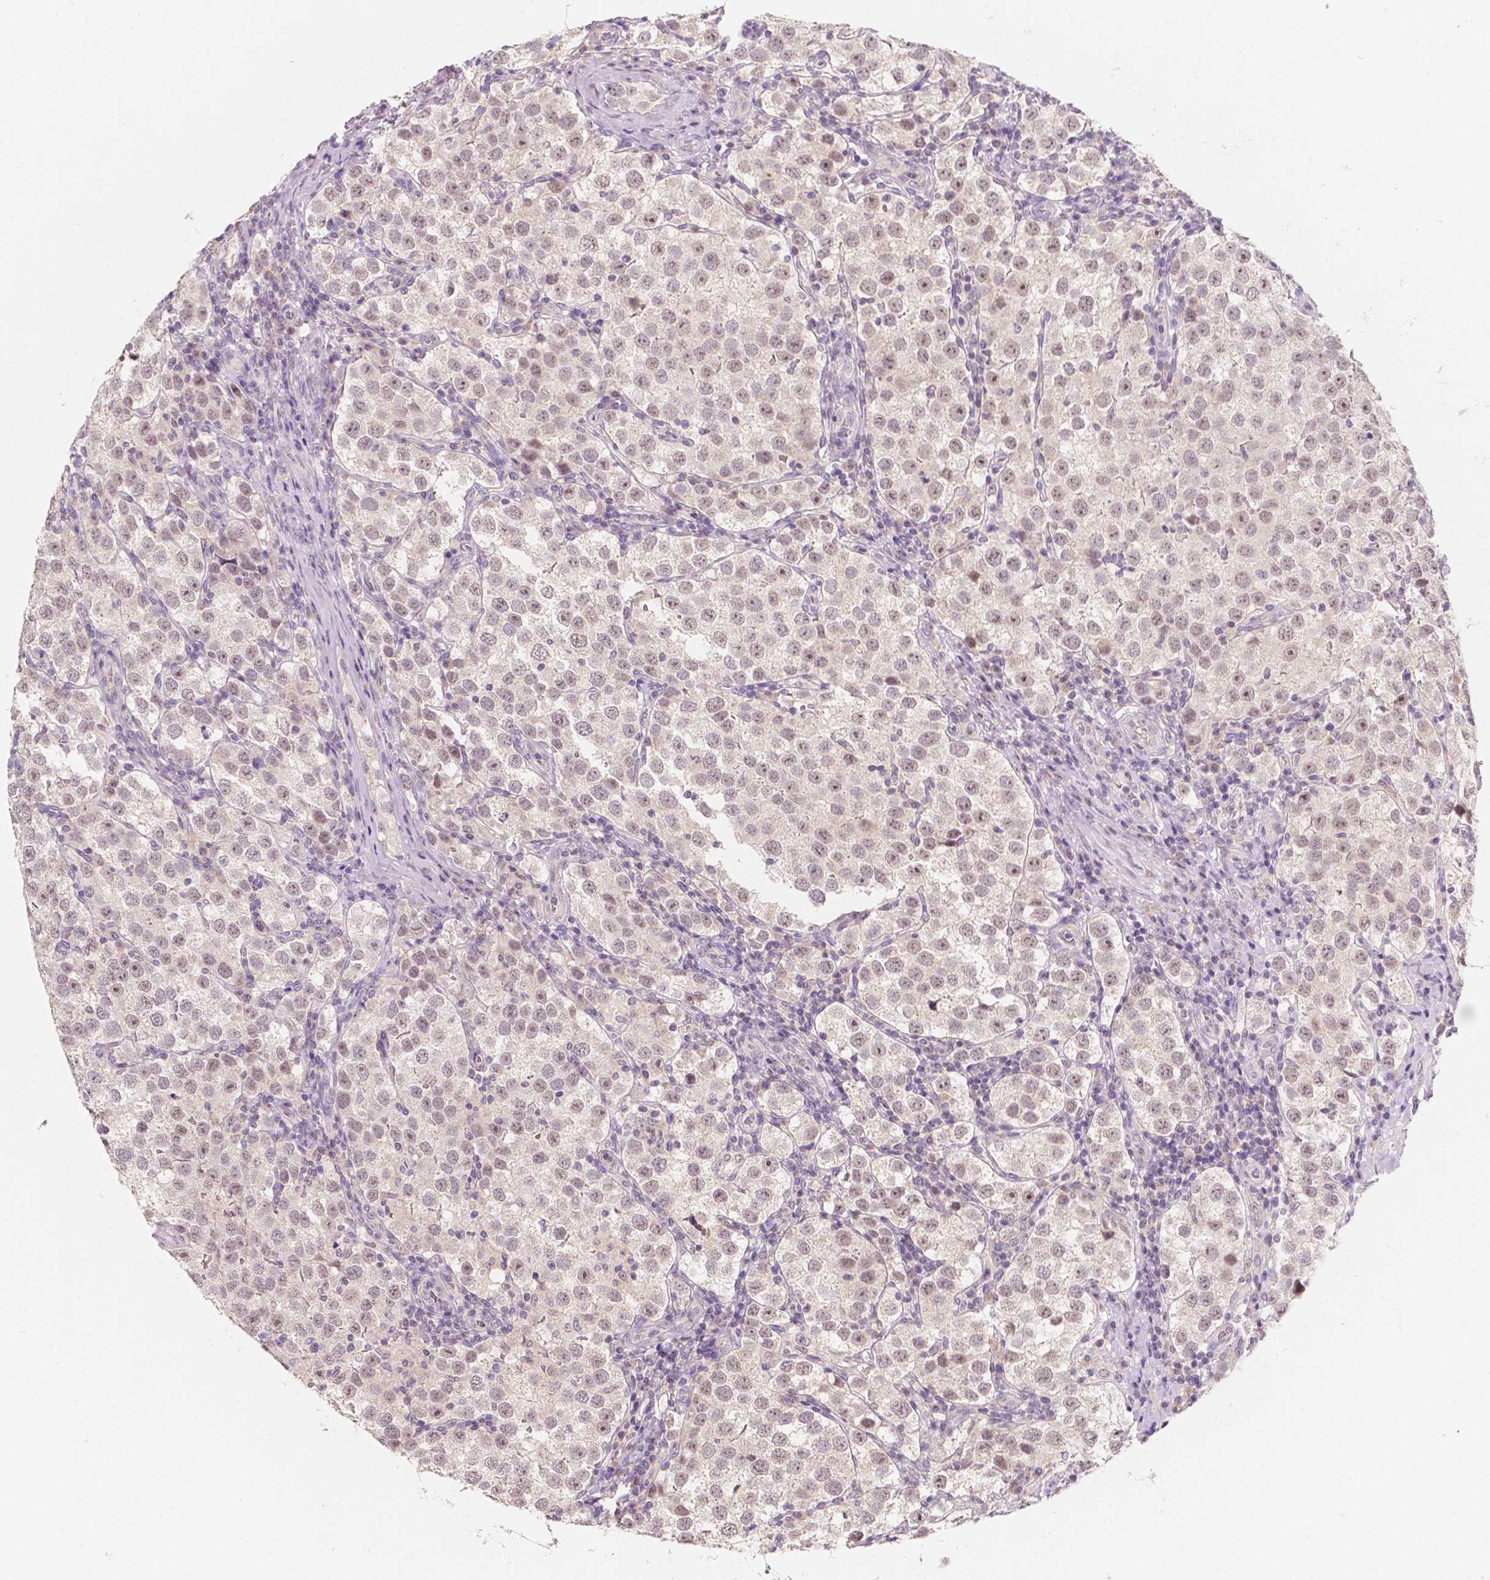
{"staining": {"intensity": "negative", "quantity": "none", "location": "none"}, "tissue": "testis cancer", "cell_type": "Tumor cells", "image_type": "cancer", "snomed": [{"axis": "morphology", "description": "Seminoma, NOS"}, {"axis": "topography", "description": "Testis"}], "caption": "Immunohistochemistry (IHC) histopathology image of neoplastic tissue: human seminoma (testis) stained with DAB (3,3'-diaminobenzidine) displays no significant protein staining in tumor cells. The staining was performed using DAB (3,3'-diaminobenzidine) to visualize the protein expression in brown, while the nuclei were stained in blue with hematoxylin (Magnification: 20x).", "gene": "SIRT2", "patient": {"sex": "male", "age": 37}}